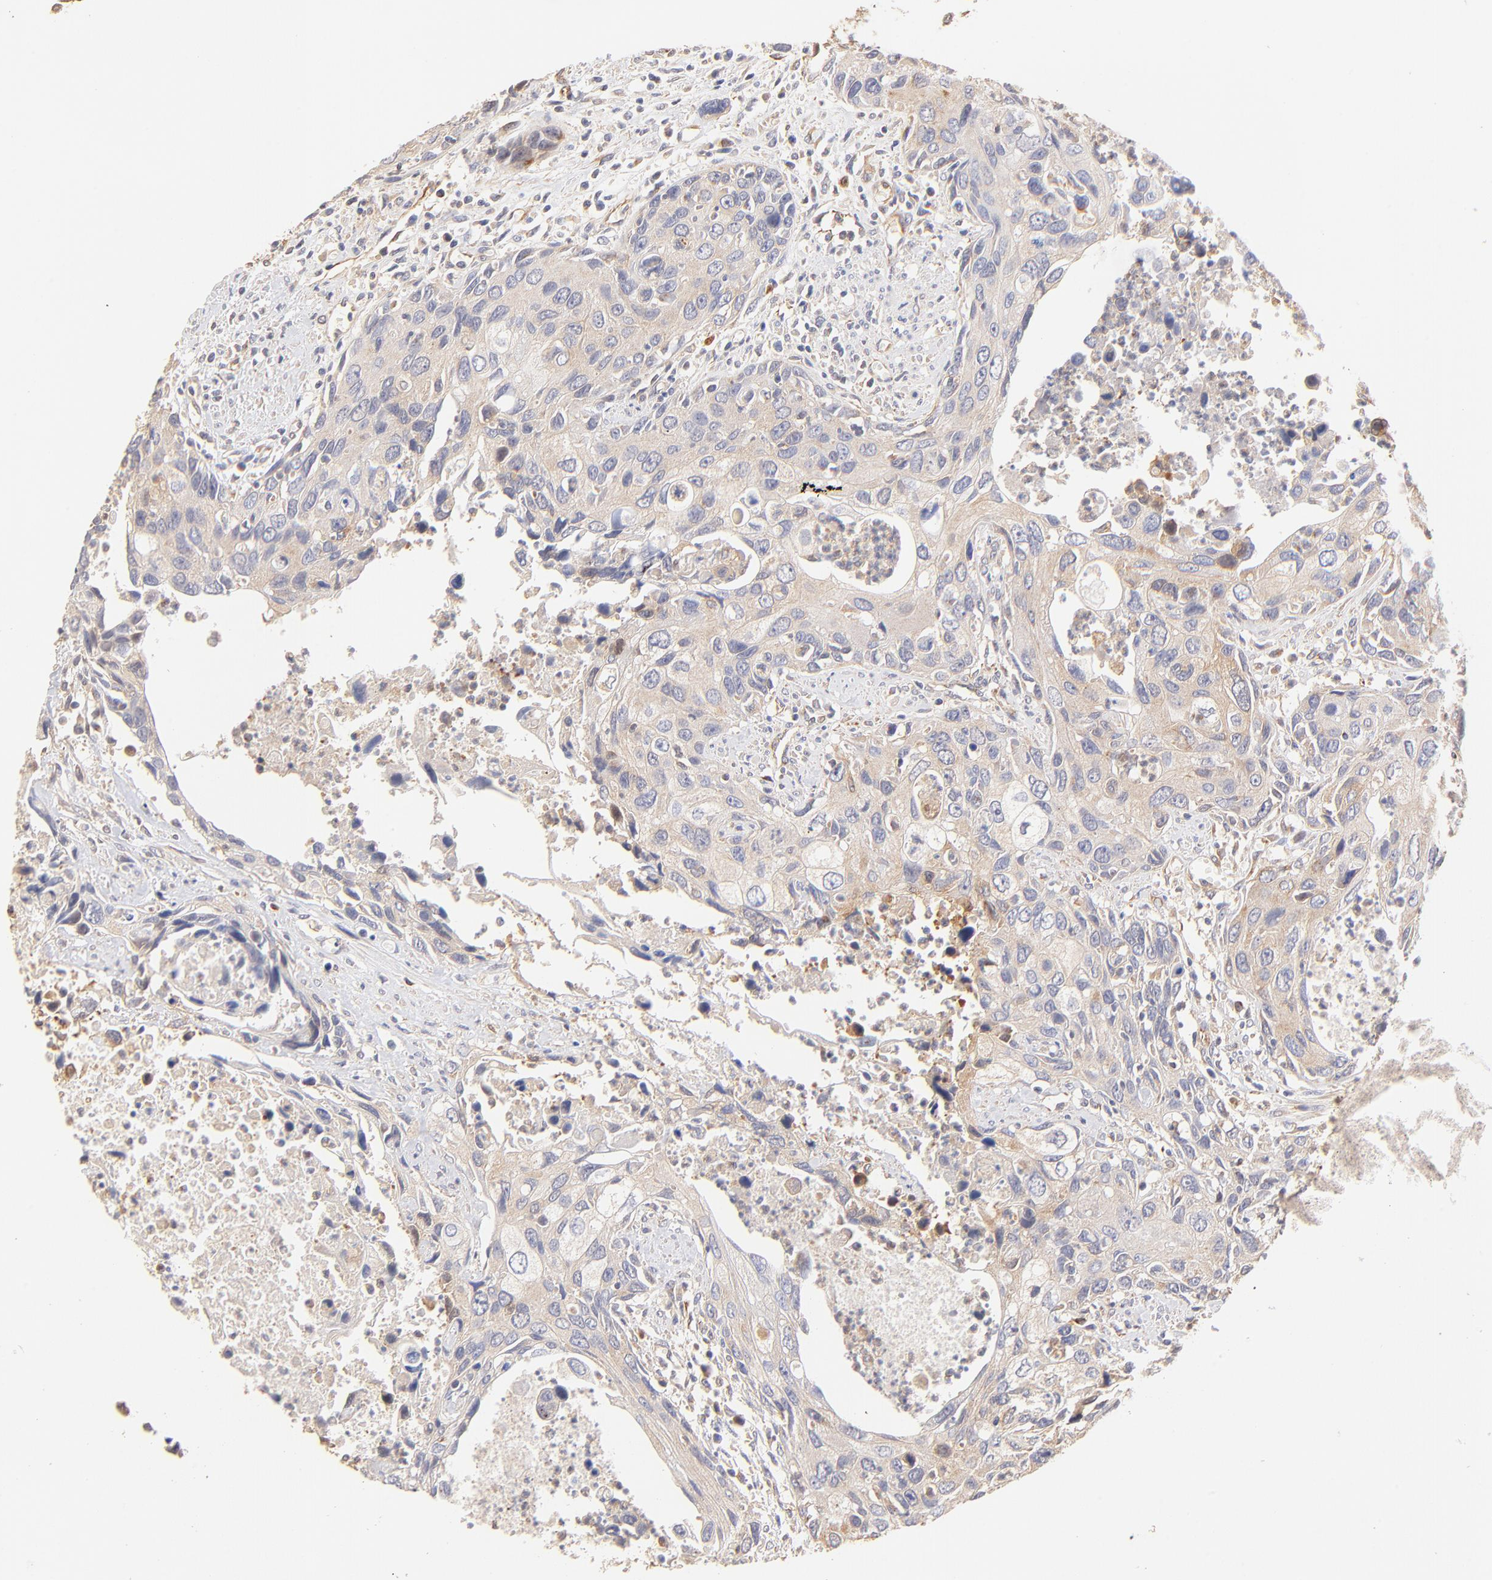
{"staining": {"intensity": "weak", "quantity": ">75%", "location": "cytoplasmic/membranous"}, "tissue": "urothelial cancer", "cell_type": "Tumor cells", "image_type": "cancer", "snomed": [{"axis": "morphology", "description": "Urothelial carcinoma, High grade"}, {"axis": "topography", "description": "Urinary bladder"}], "caption": "A brown stain highlights weak cytoplasmic/membranous positivity of a protein in urothelial cancer tumor cells.", "gene": "TNFAIP3", "patient": {"sex": "male", "age": 71}}